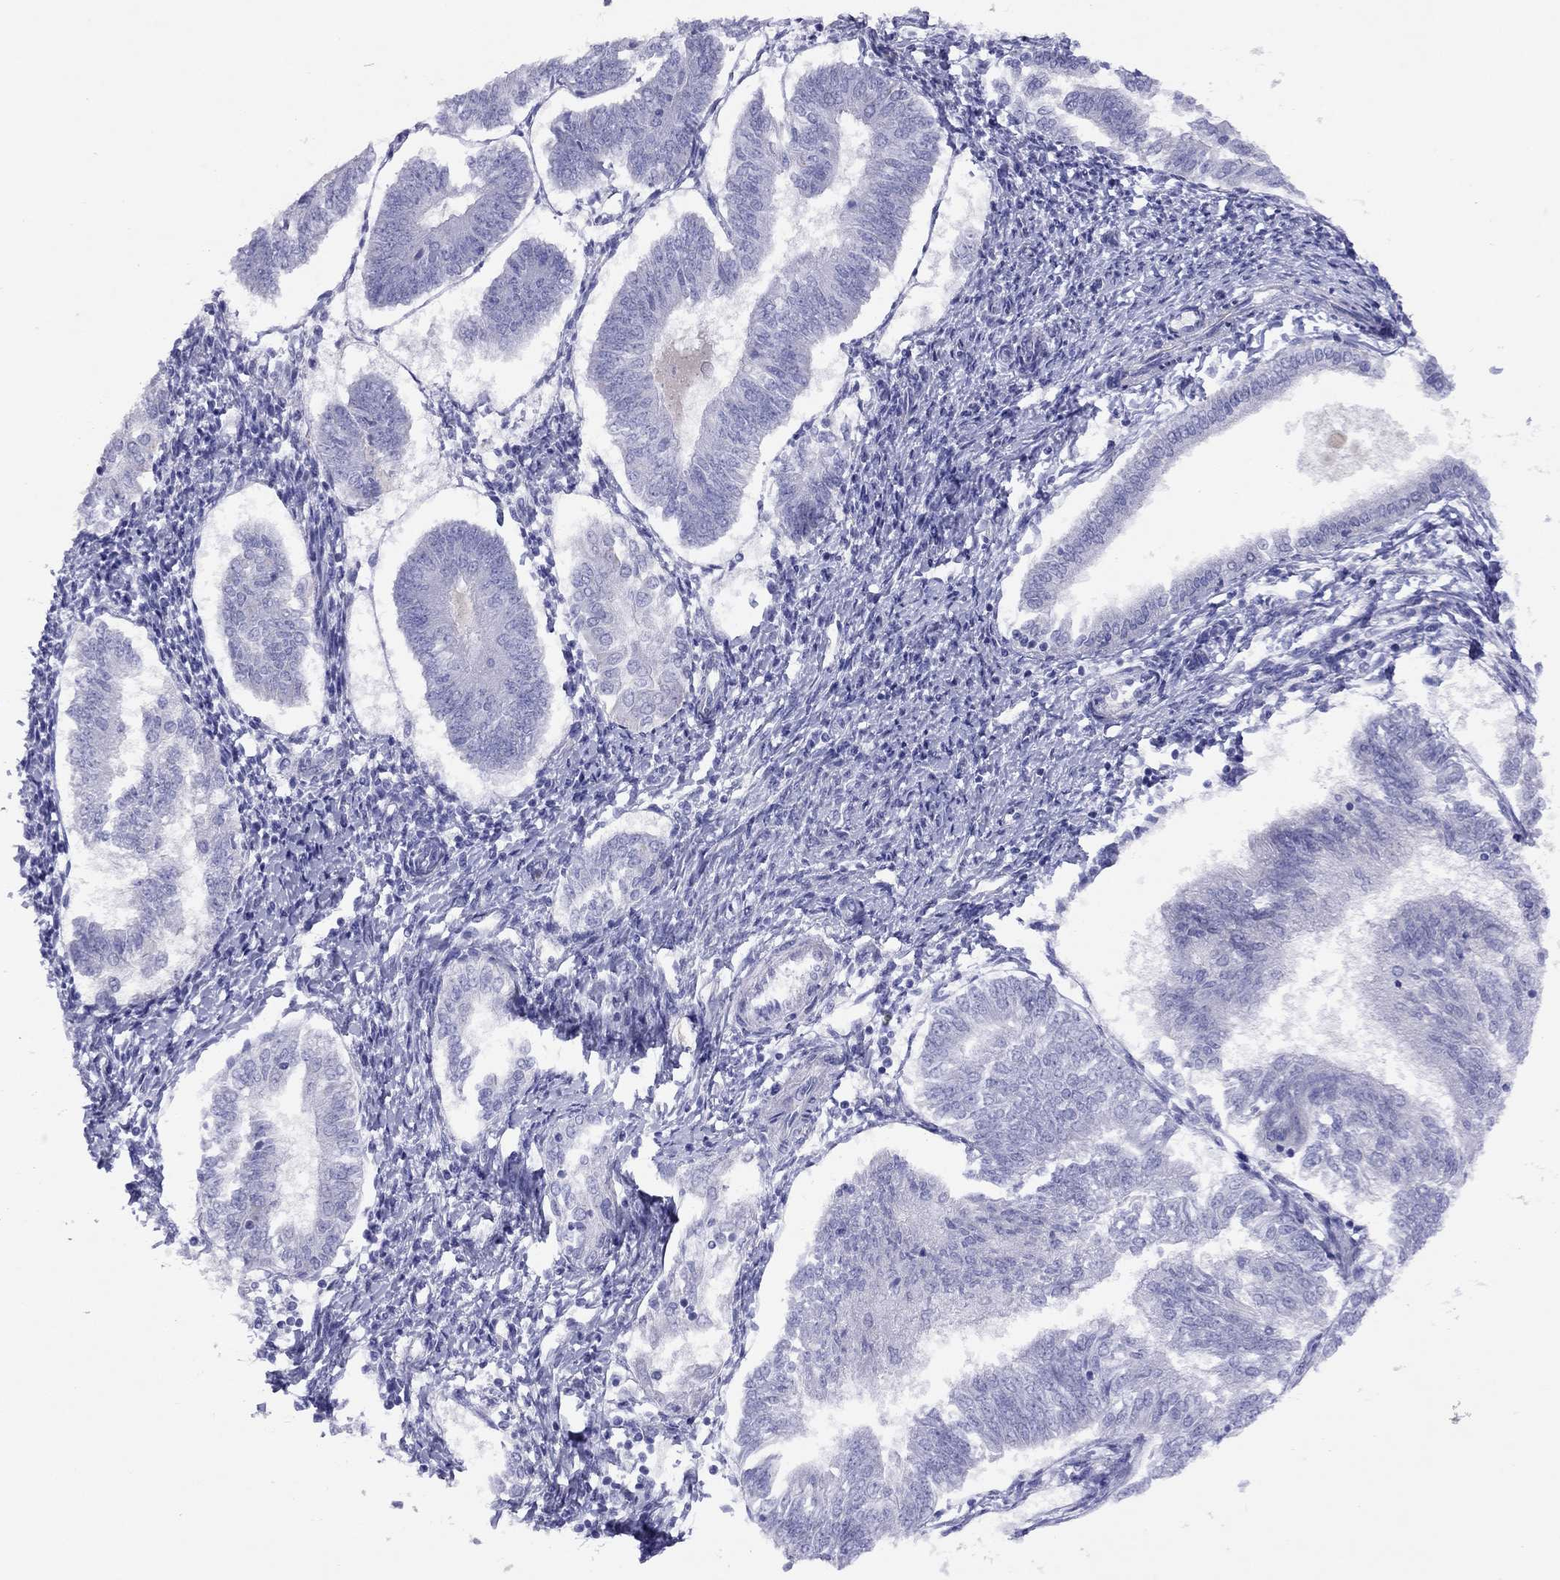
{"staining": {"intensity": "negative", "quantity": "none", "location": "none"}, "tissue": "endometrial cancer", "cell_type": "Tumor cells", "image_type": "cancer", "snomed": [{"axis": "morphology", "description": "Adenocarcinoma, NOS"}, {"axis": "topography", "description": "Endometrium"}], "caption": "Tumor cells are negative for brown protein staining in endometrial cancer.", "gene": "SPINT4", "patient": {"sex": "female", "age": 58}}